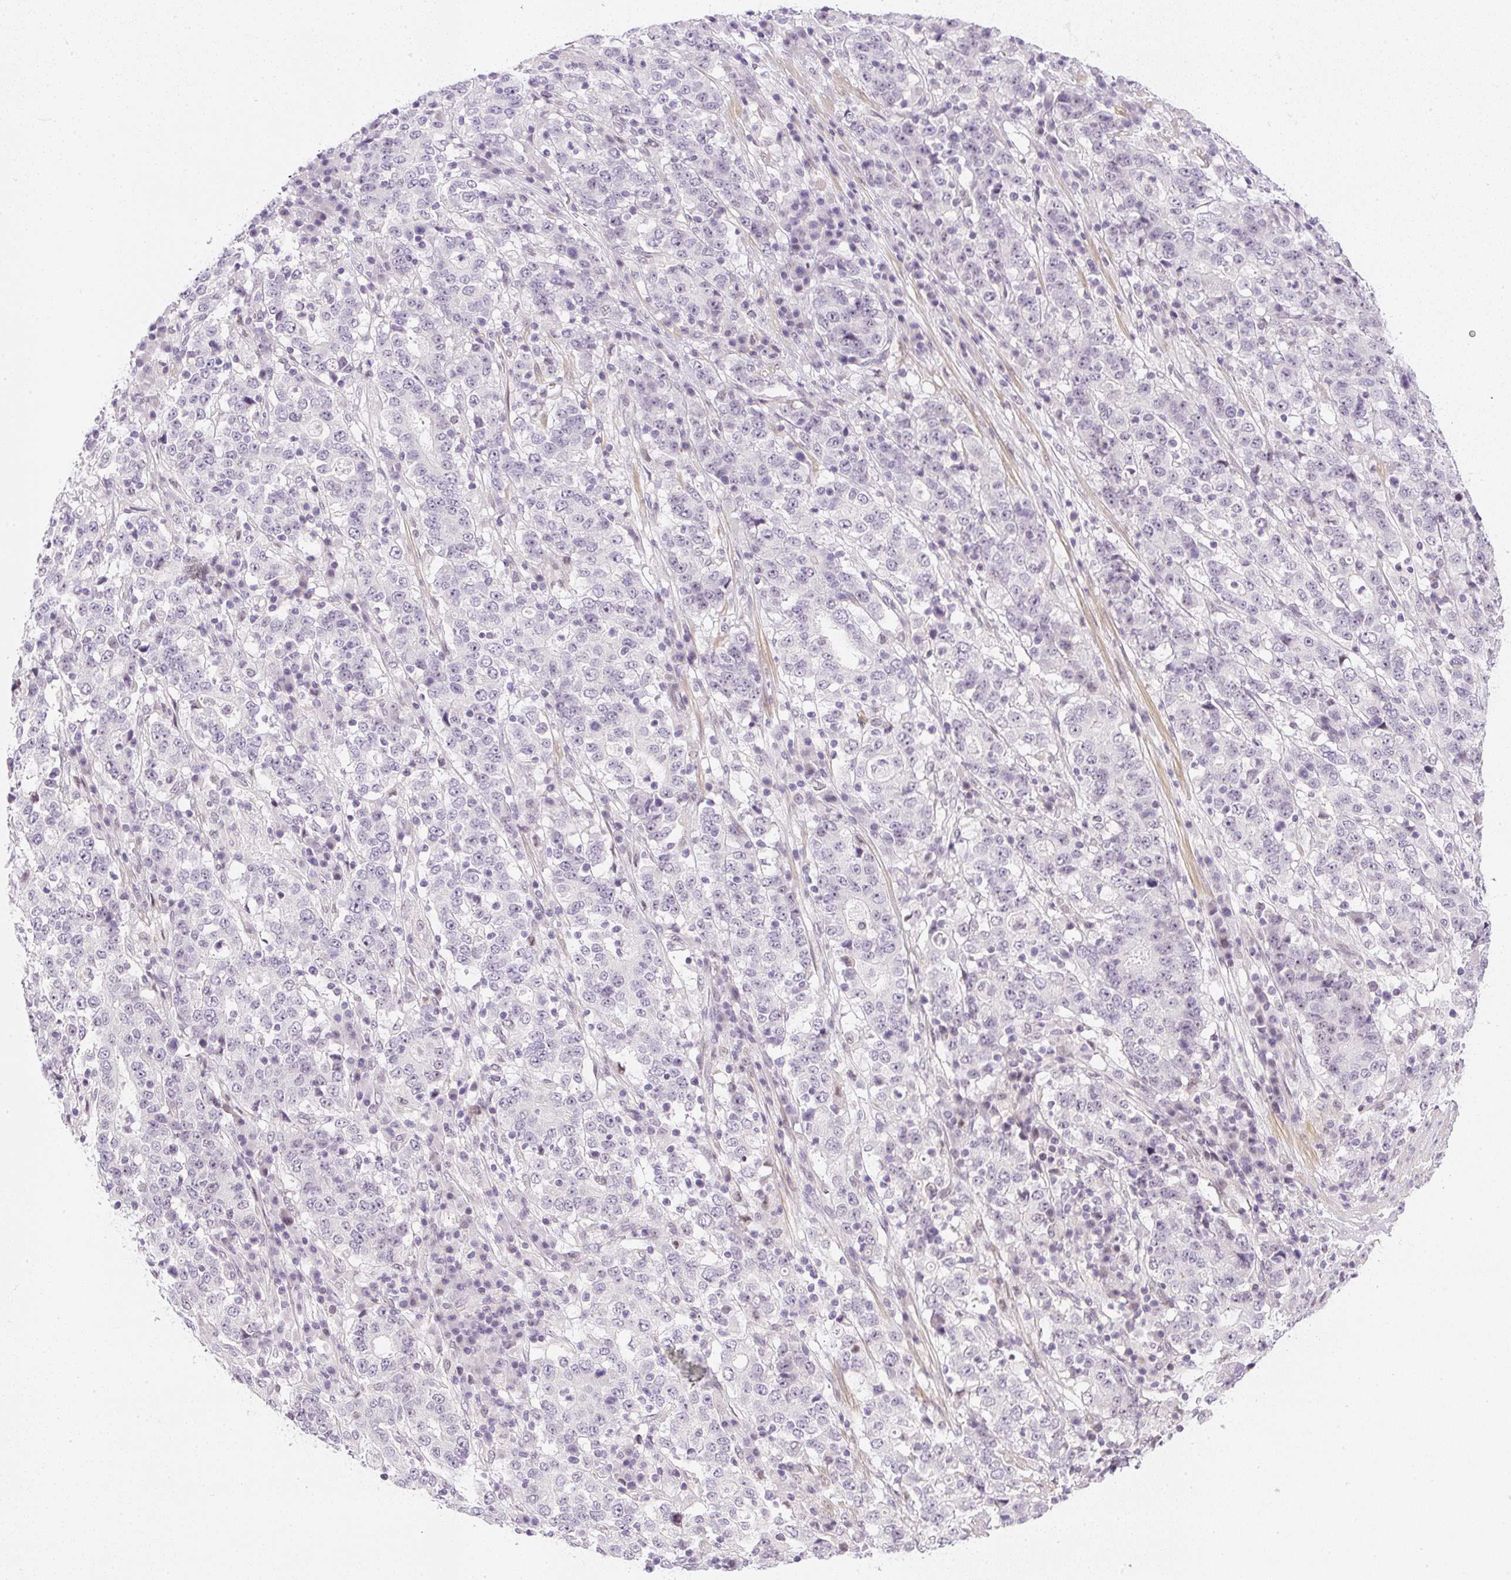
{"staining": {"intensity": "negative", "quantity": "none", "location": "none"}, "tissue": "stomach cancer", "cell_type": "Tumor cells", "image_type": "cancer", "snomed": [{"axis": "morphology", "description": "Adenocarcinoma, NOS"}, {"axis": "topography", "description": "Stomach"}], "caption": "There is no significant expression in tumor cells of stomach cancer.", "gene": "DPPA4", "patient": {"sex": "male", "age": 59}}